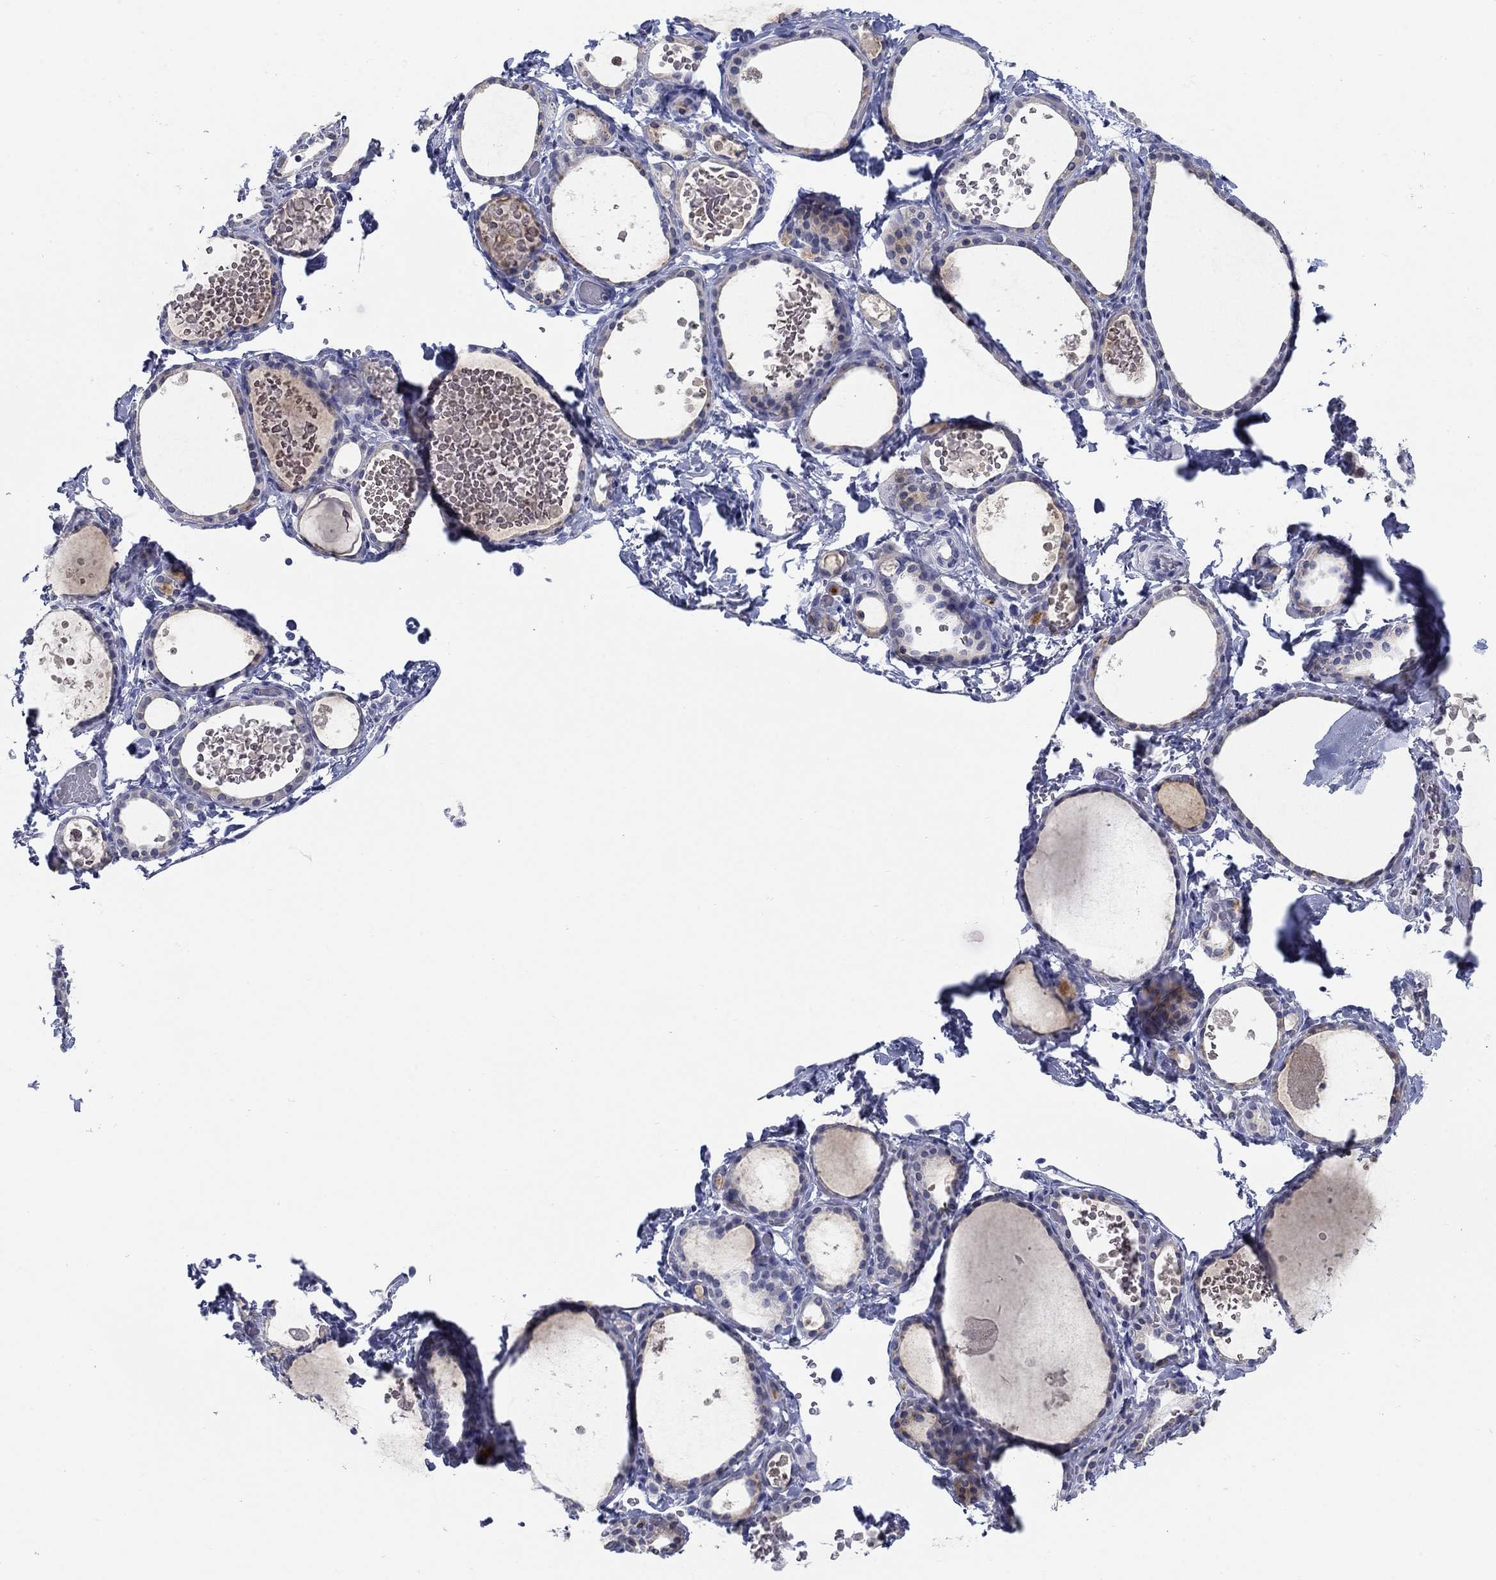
{"staining": {"intensity": "negative", "quantity": "none", "location": "none"}, "tissue": "thyroid gland", "cell_type": "Glandular cells", "image_type": "normal", "snomed": [{"axis": "morphology", "description": "Normal tissue, NOS"}, {"axis": "topography", "description": "Thyroid gland"}], "caption": "Immunohistochemistry (IHC) histopathology image of unremarkable human thyroid gland stained for a protein (brown), which exhibits no staining in glandular cells. (Immunohistochemistry, brightfield microscopy, high magnification).", "gene": "ATP6V1G2", "patient": {"sex": "female", "age": 56}}